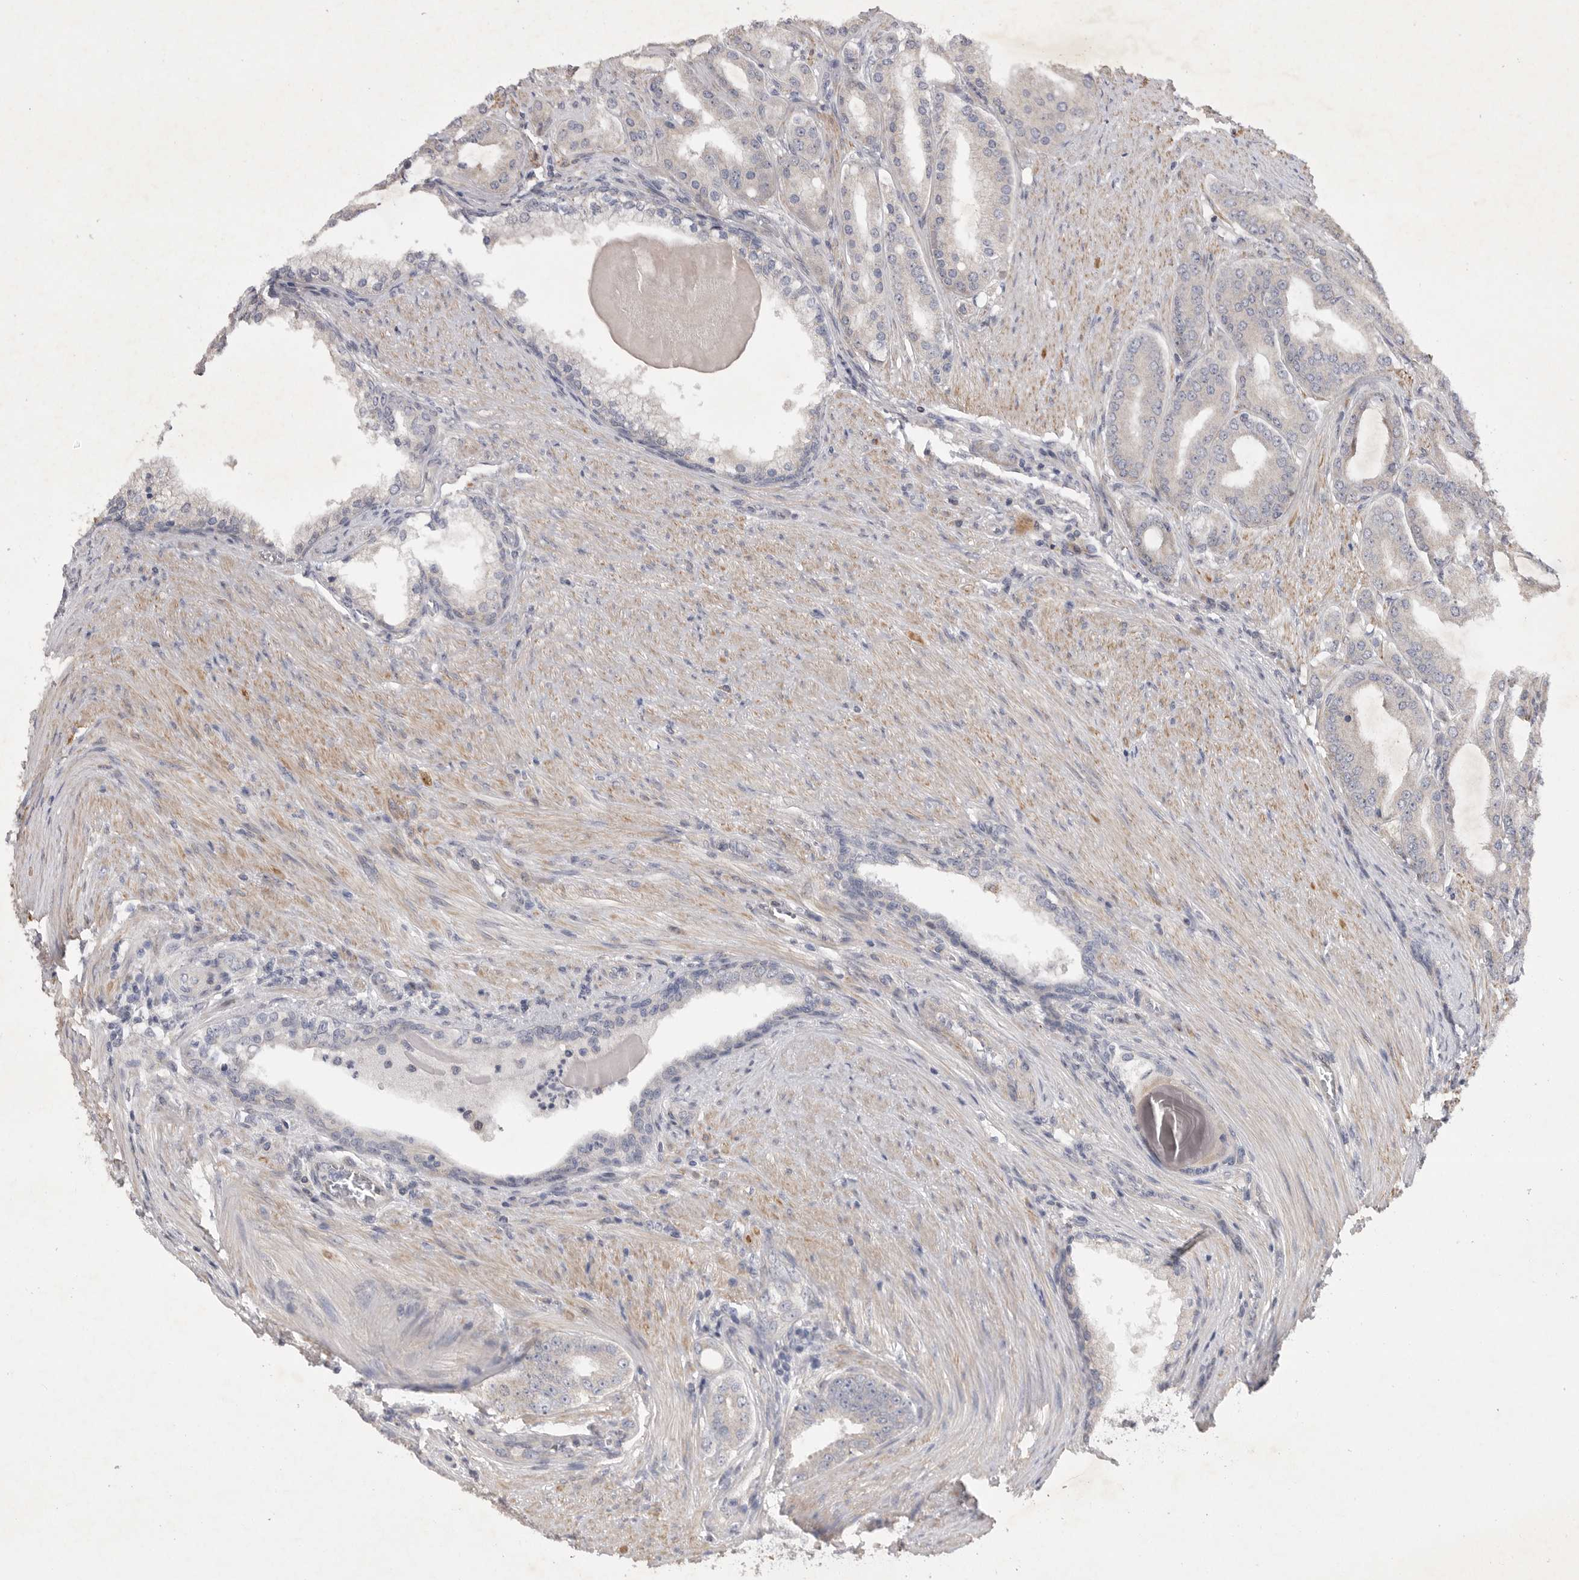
{"staining": {"intensity": "negative", "quantity": "none", "location": "none"}, "tissue": "prostate cancer", "cell_type": "Tumor cells", "image_type": "cancer", "snomed": [{"axis": "morphology", "description": "Adenocarcinoma, High grade"}, {"axis": "topography", "description": "Prostate"}], "caption": "Immunohistochemical staining of human prostate adenocarcinoma (high-grade) demonstrates no significant expression in tumor cells.", "gene": "EDEM3", "patient": {"sex": "male", "age": 60}}